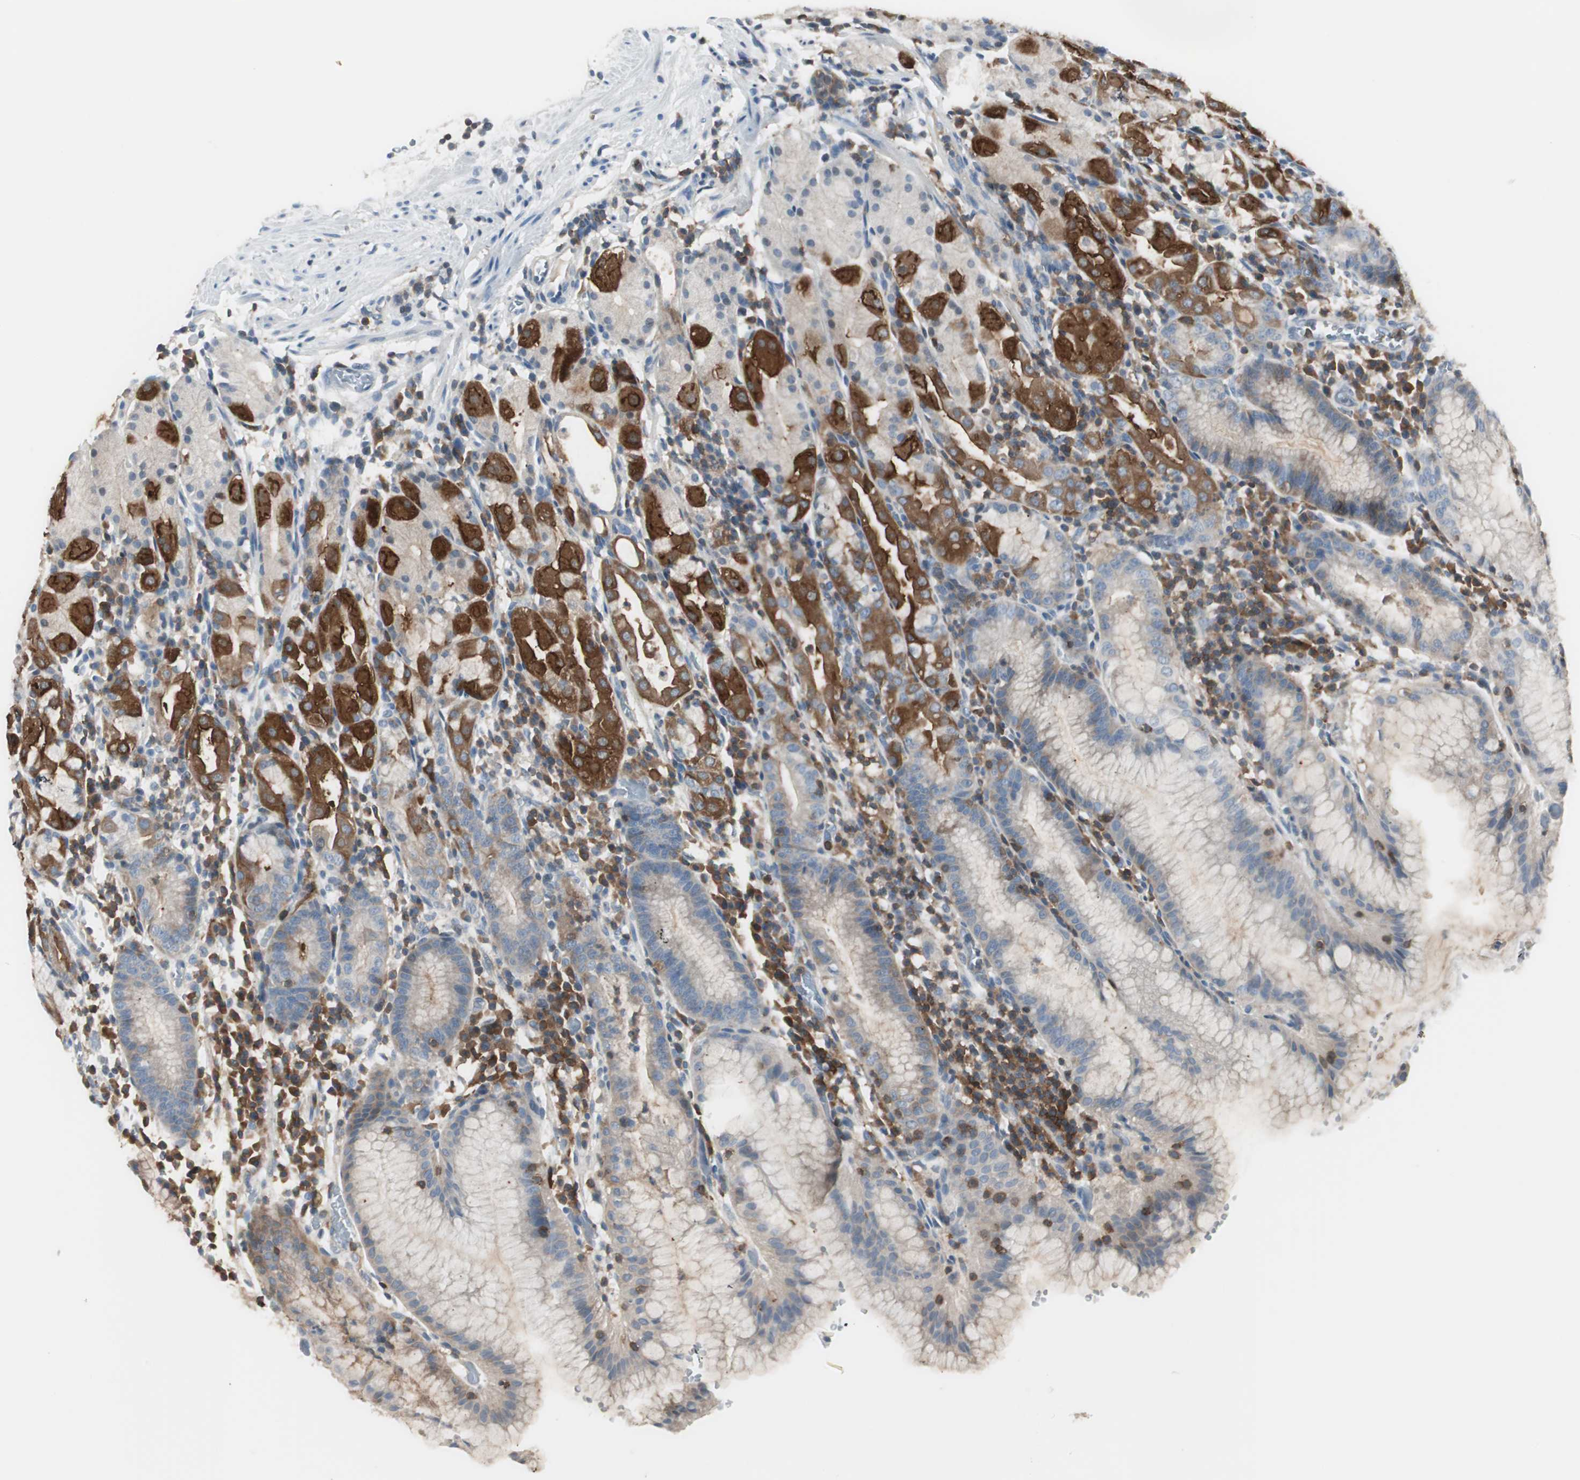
{"staining": {"intensity": "strong", "quantity": "<25%", "location": "cytoplasmic/membranous"}, "tissue": "stomach", "cell_type": "Glandular cells", "image_type": "normal", "snomed": [{"axis": "morphology", "description": "Normal tissue, NOS"}, {"axis": "topography", "description": "Stomach"}, {"axis": "topography", "description": "Stomach, lower"}], "caption": "Unremarkable stomach exhibits strong cytoplasmic/membranous positivity in approximately <25% of glandular cells.", "gene": "SLC9A3R1", "patient": {"sex": "female", "age": 75}}